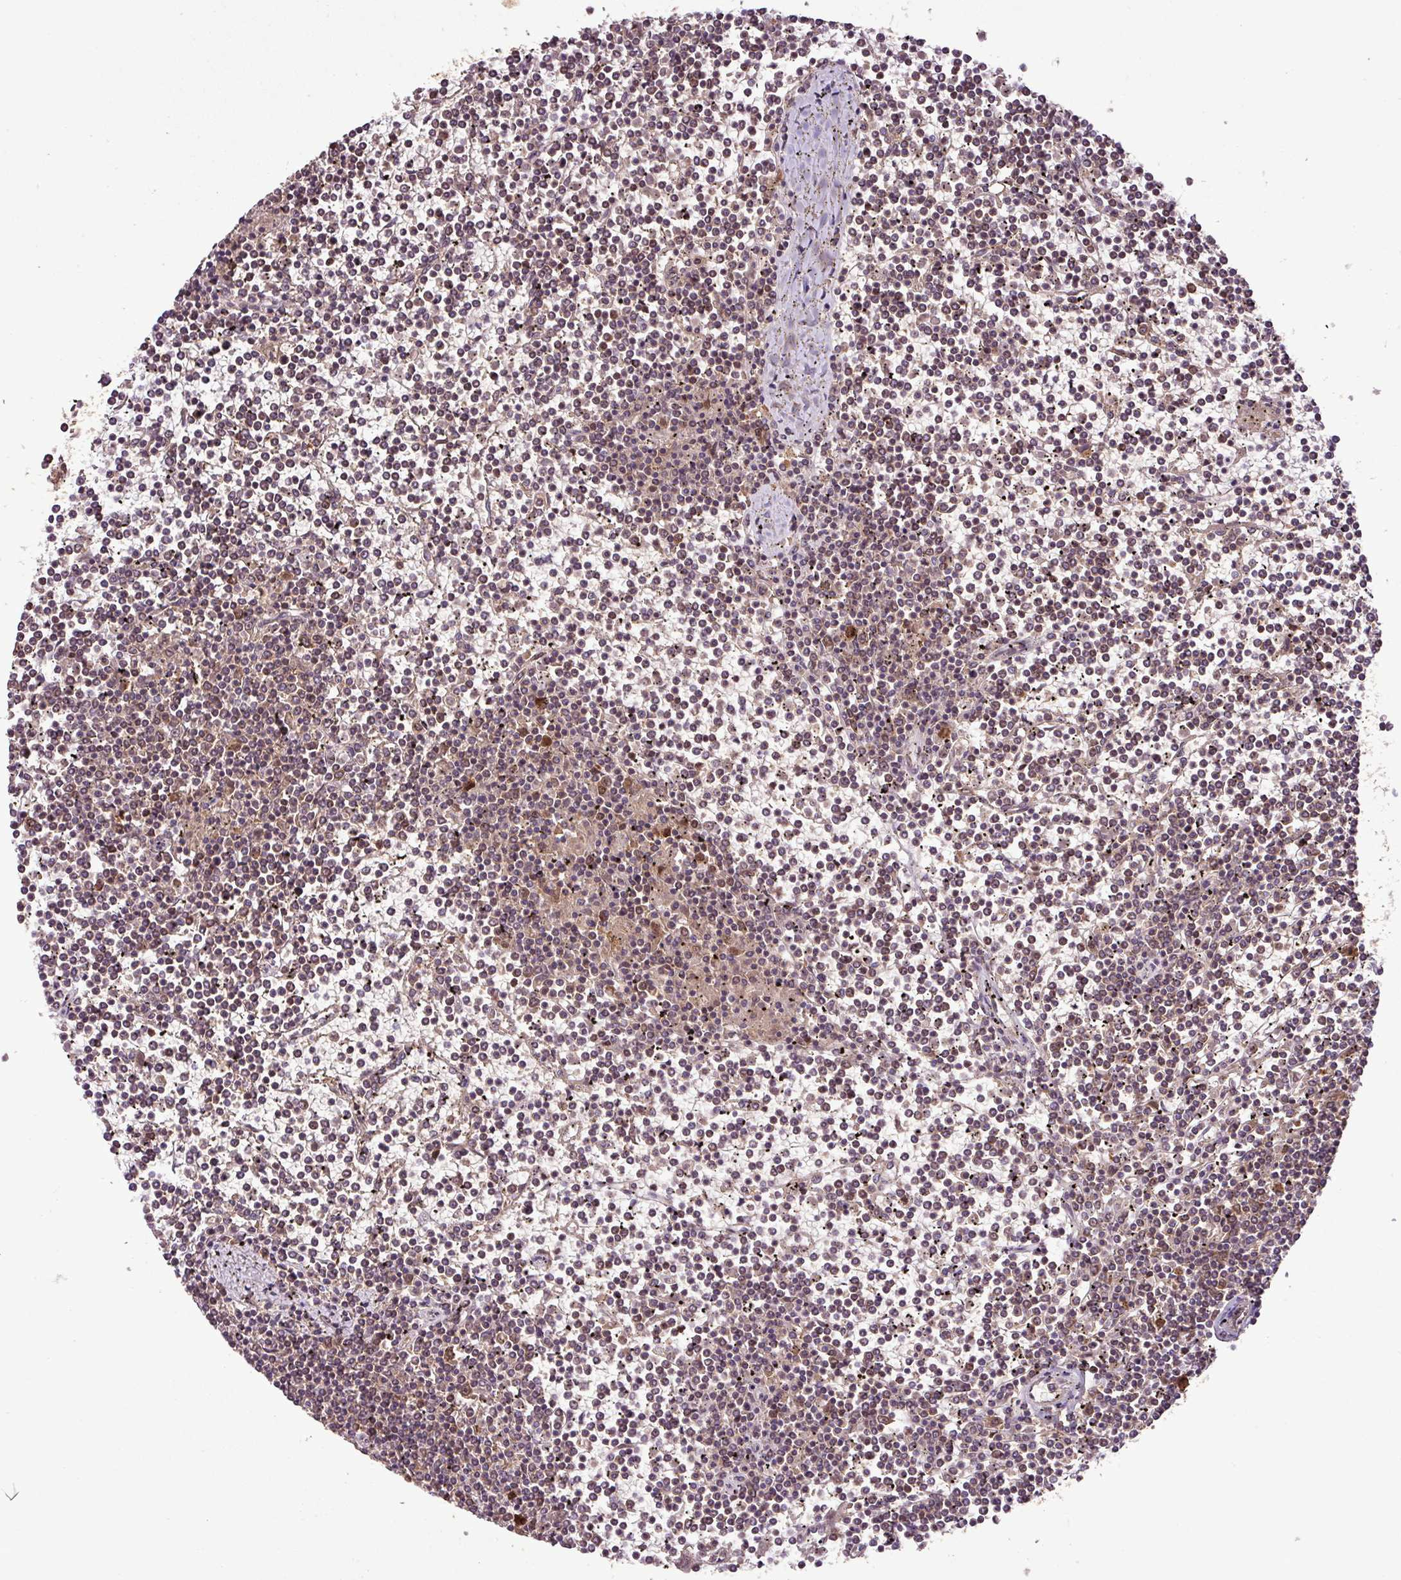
{"staining": {"intensity": "weak", "quantity": "25%-75%", "location": "nuclear"}, "tissue": "lymphoma", "cell_type": "Tumor cells", "image_type": "cancer", "snomed": [{"axis": "morphology", "description": "Malignant lymphoma, non-Hodgkin's type, Low grade"}, {"axis": "topography", "description": "Spleen"}], "caption": "About 25%-75% of tumor cells in human malignant lymphoma, non-Hodgkin's type (low-grade) show weak nuclear protein positivity as visualized by brown immunohistochemical staining.", "gene": "FAIM", "patient": {"sex": "female", "age": 19}}